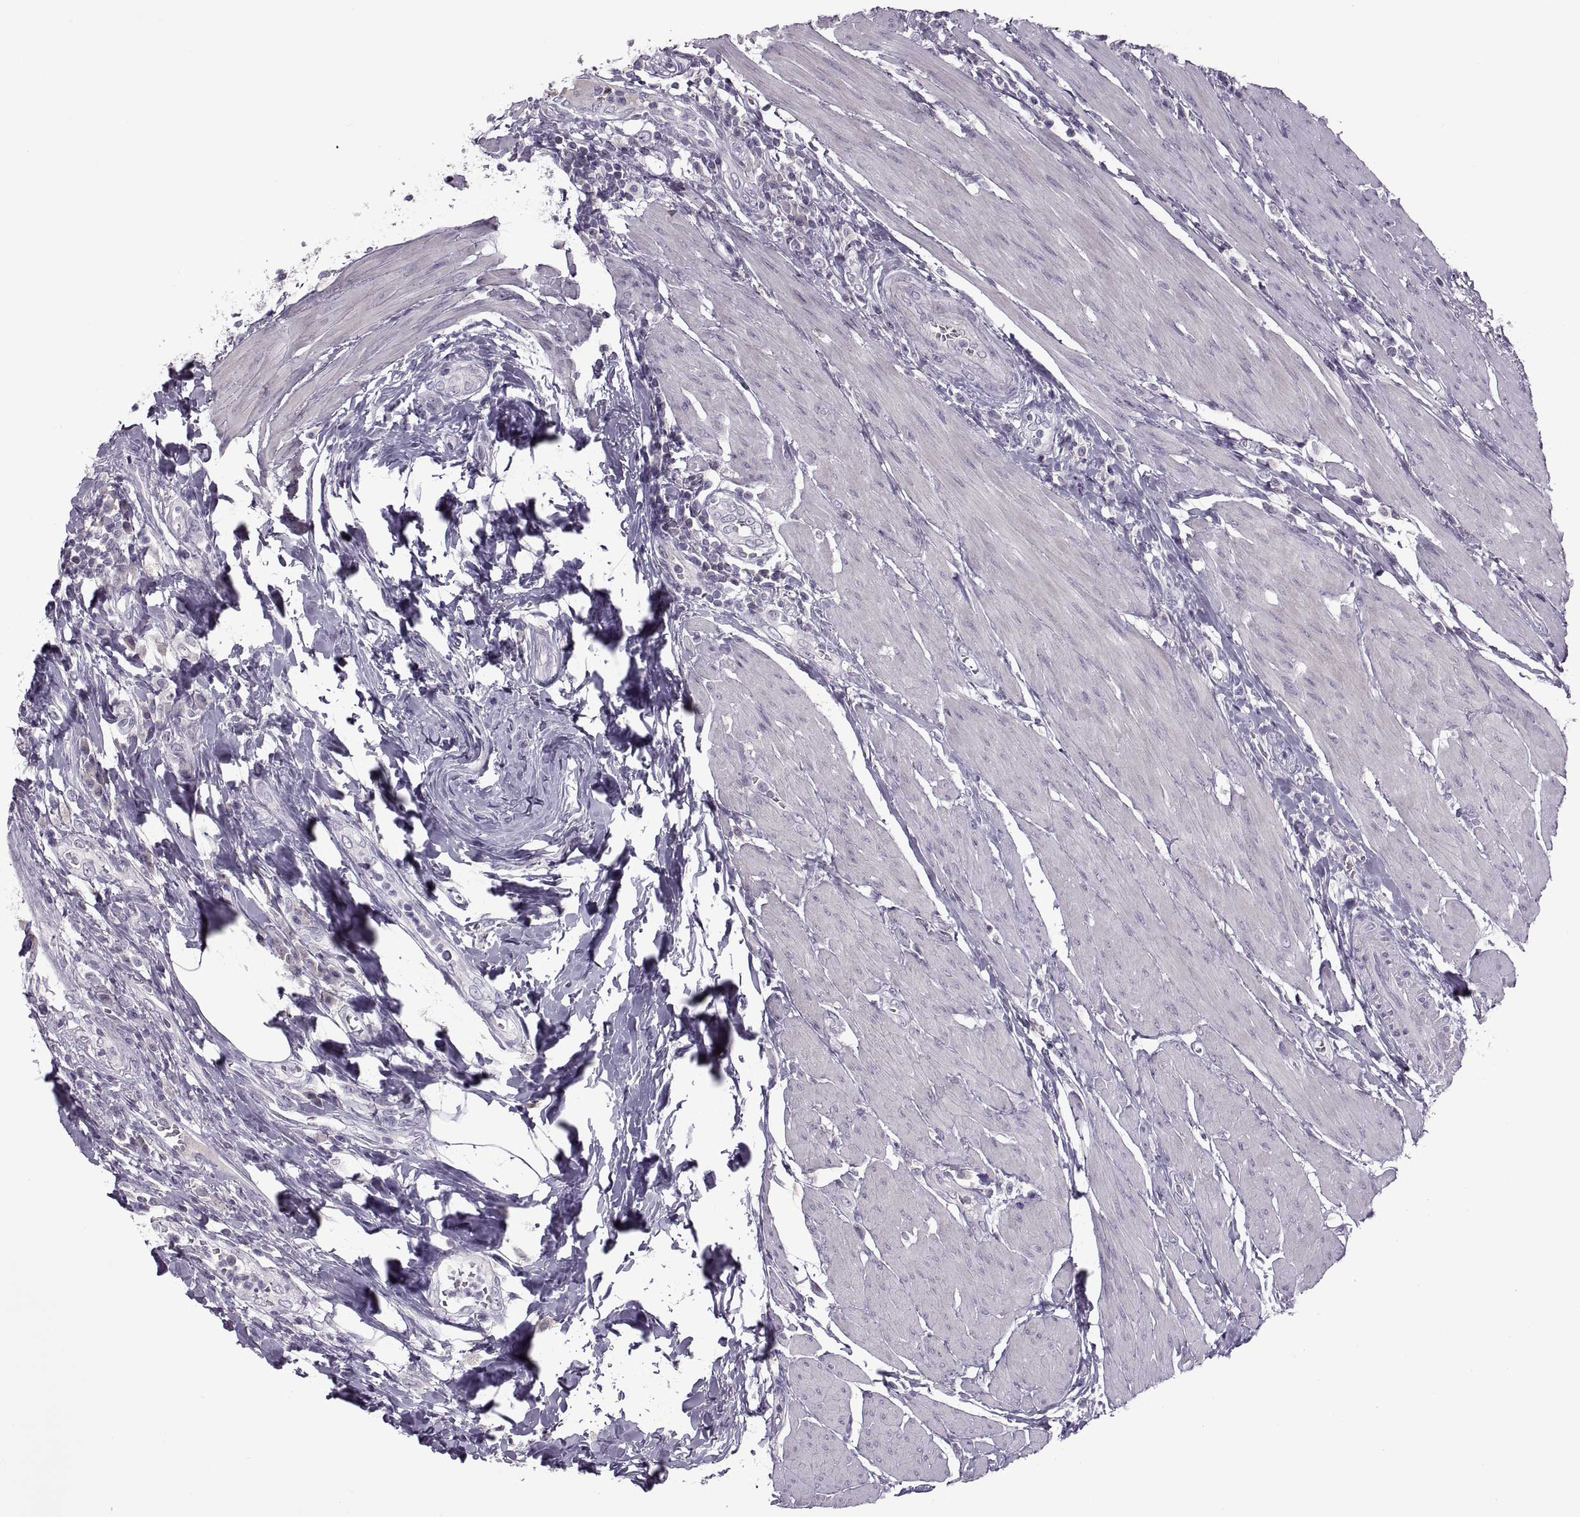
{"staining": {"intensity": "negative", "quantity": "none", "location": "none"}, "tissue": "urothelial cancer", "cell_type": "Tumor cells", "image_type": "cancer", "snomed": [{"axis": "morphology", "description": "Urothelial carcinoma, High grade"}, {"axis": "topography", "description": "Urinary bladder"}], "caption": "A micrograph of human urothelial carcinoma (high-grade) is negative for staining in tumor cells.", "gene": "RSPH6A", "patient": {"sex": "female", "age": 58}}